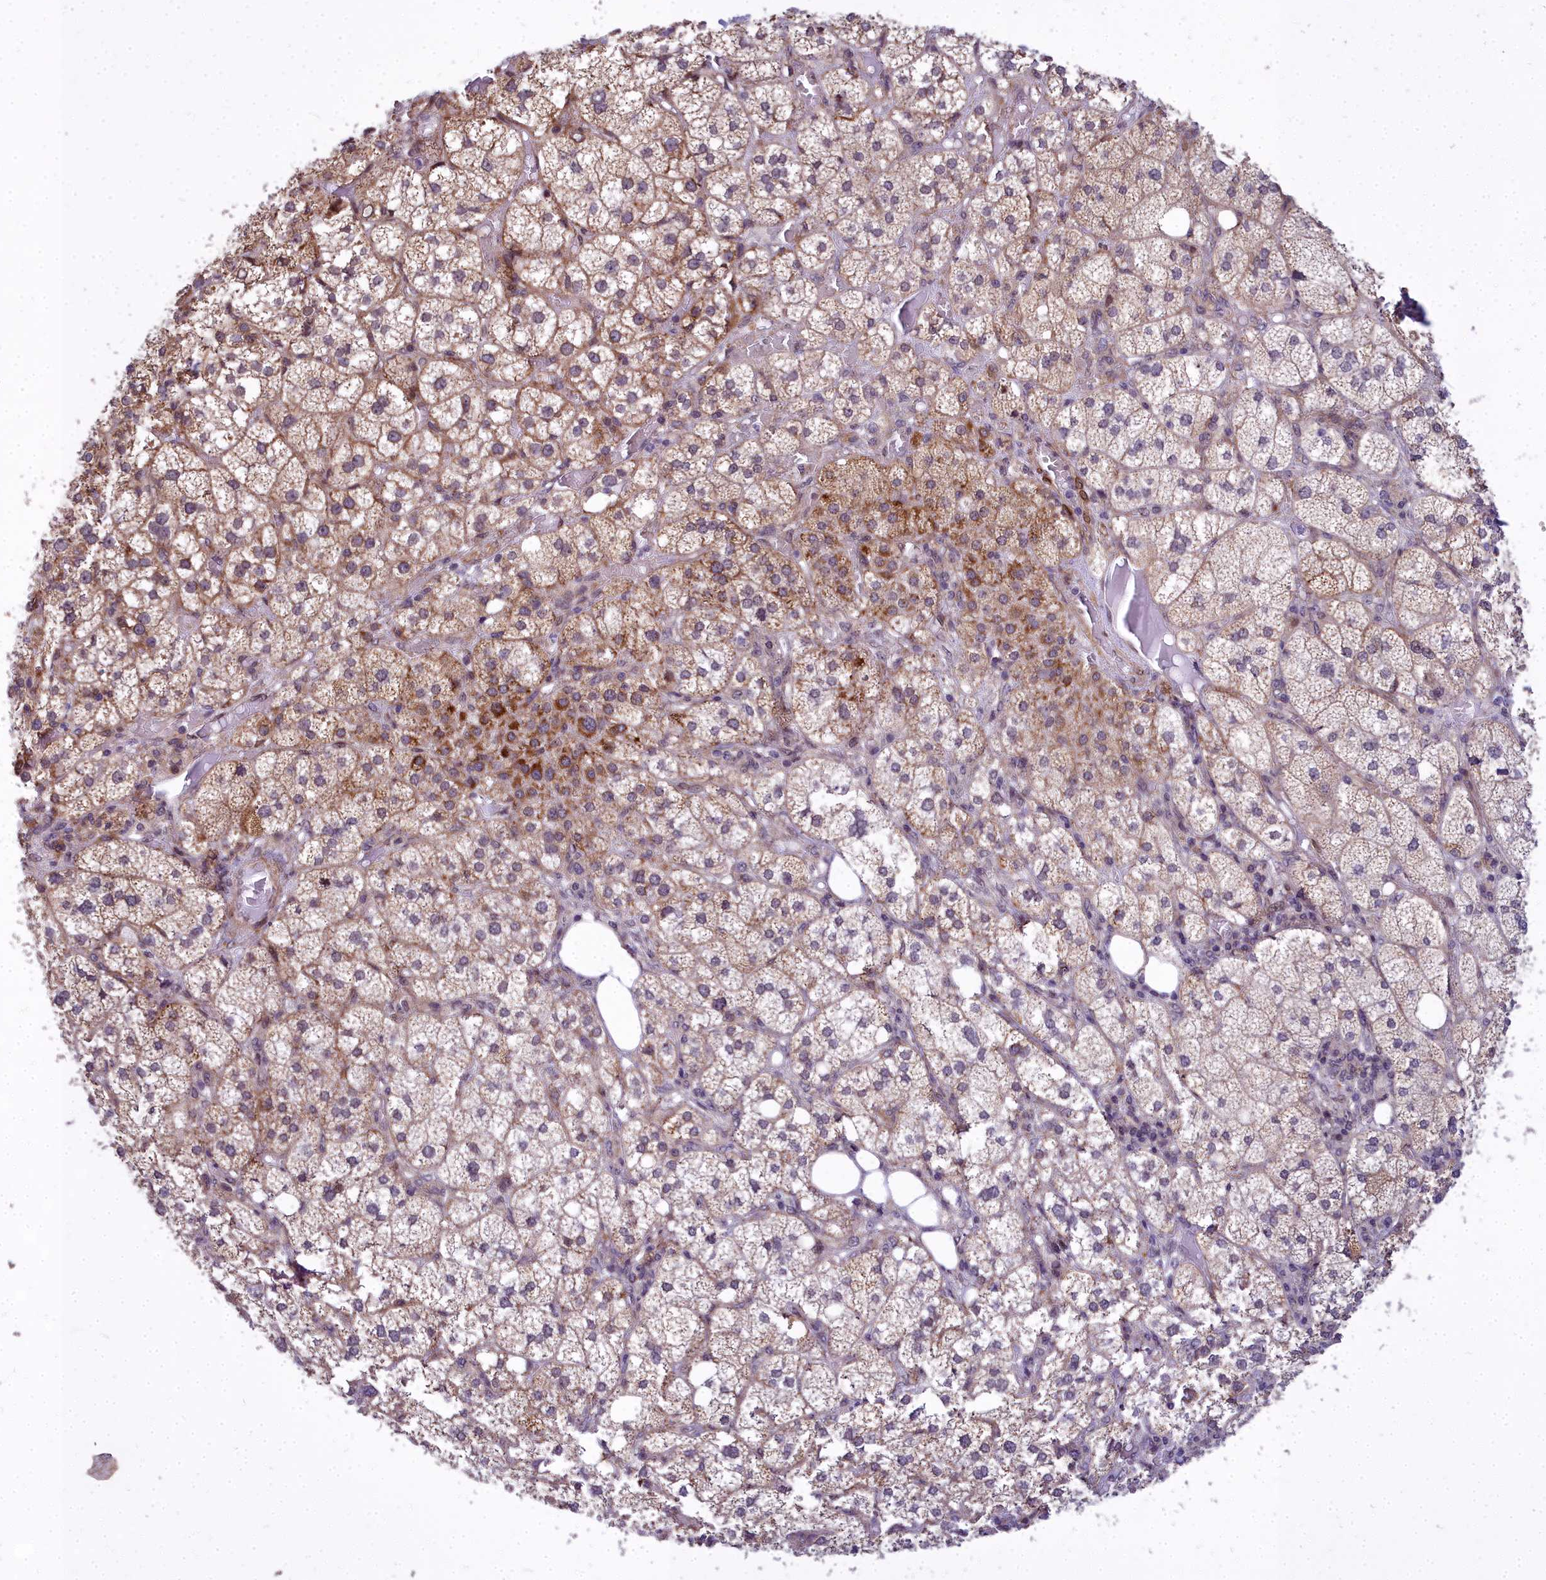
{"staining": {"intensity": "moderate", "quantity": "25%-75%", "location": "cytoplasmic/membranous"}, "tissue": "adrenal gland", "cell_type": "Glandular cells", "image_type": "normal", "snomed": [{"axis": "morphology", "description": "Normal tissue, NOS"}, {"axis": "topography", "description": "Adrenal gland"}], "caption": "Moderate cytoplasmic/membranous expression for a protein is identified in about 25%-75% of glandular cells of benign adrenal gland using immunohistochemistry (IHC).", "gene": "ABCB8", "patient": {"sex": "female", "age": 61}}